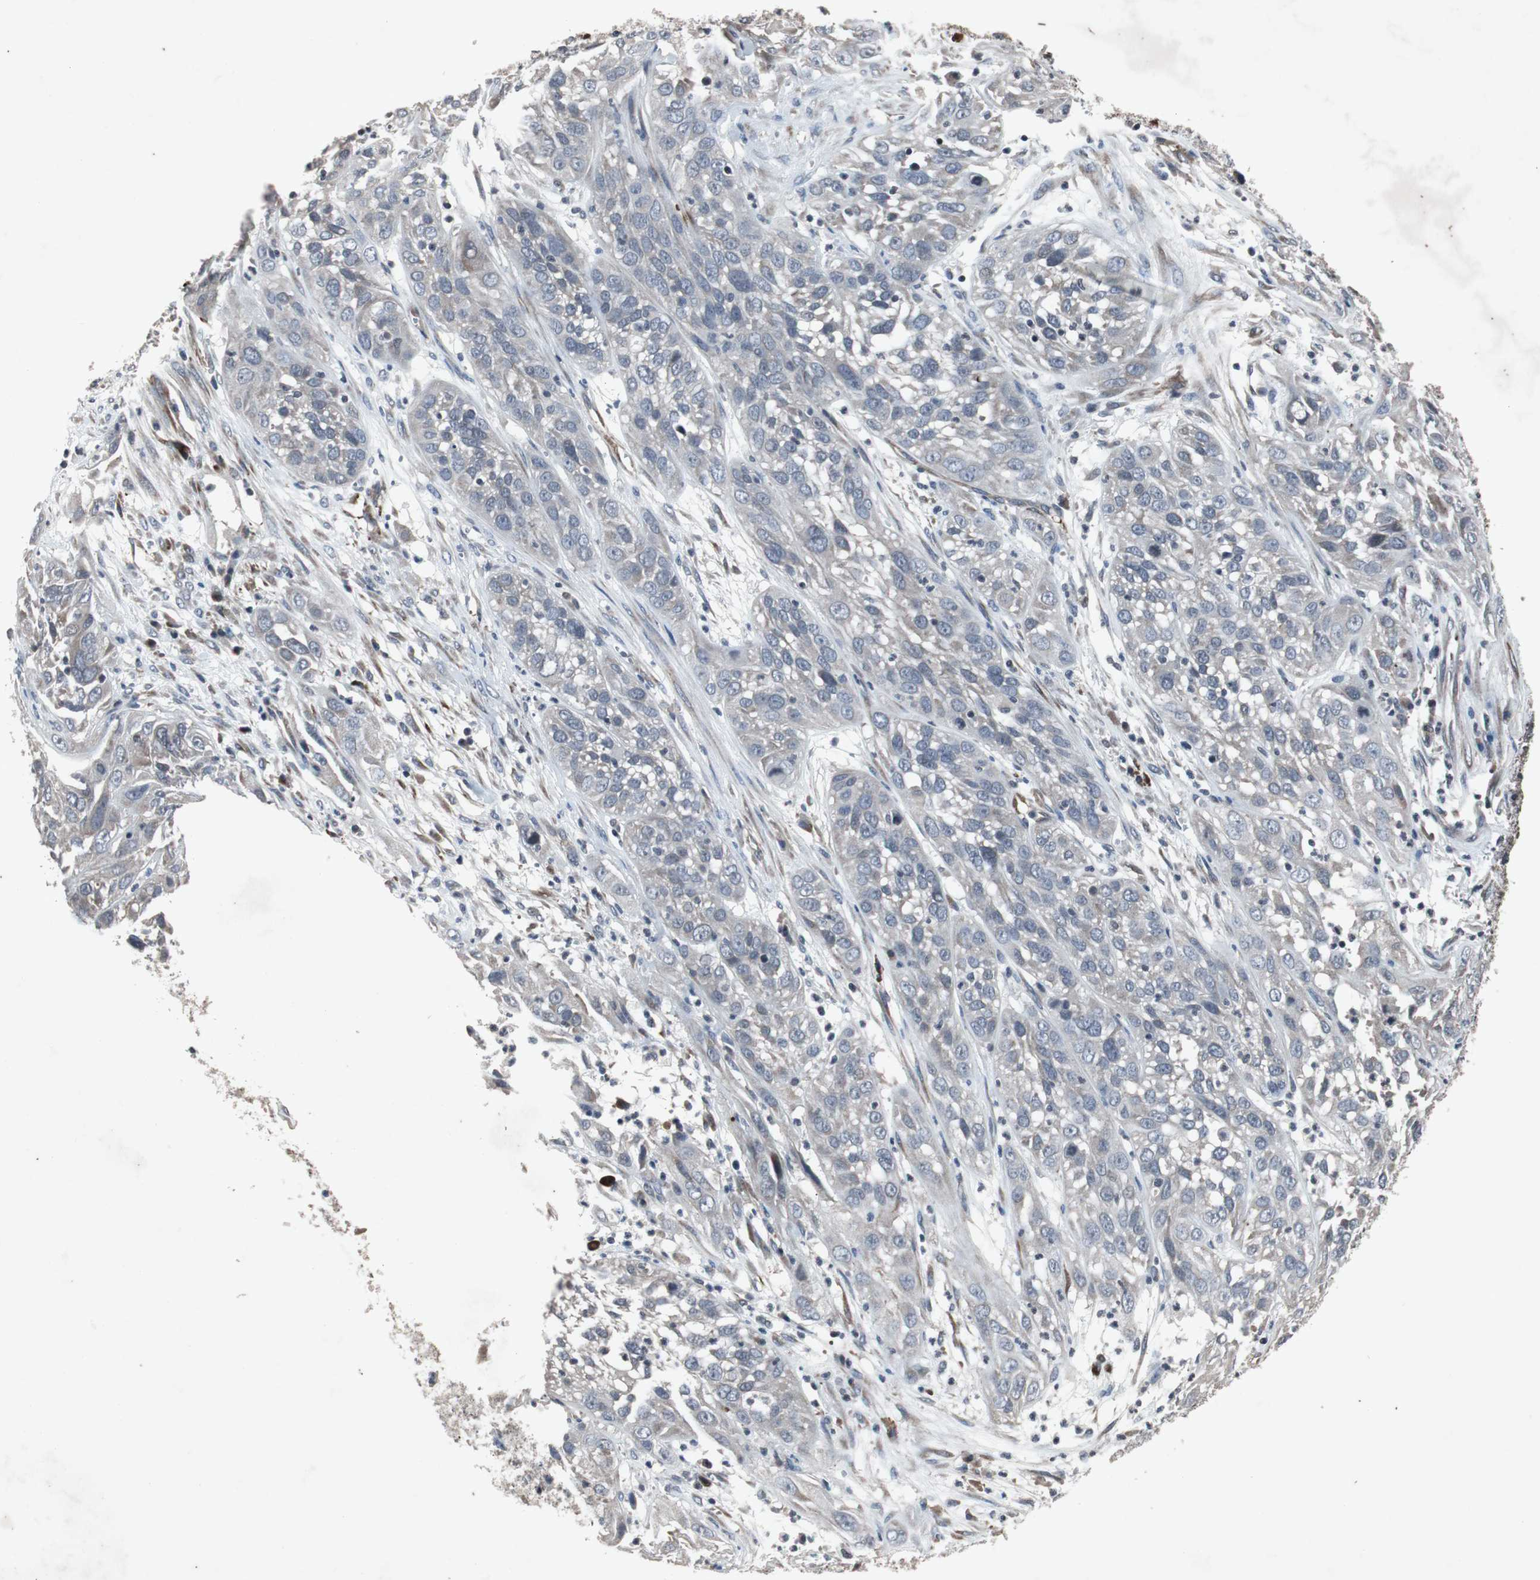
{"staining": {"intensity": "weak", "quantity": "<25%", "location": "cytoplasmic/membranous"}, "tissue": "cervical cancer", "cell_type": "Tumor cells", "image_type": "cancer", "snomed": [{"axis": "morphology", "description": "Squamous cell carcinoma, NOS"}, {"axis": "topography", "description": "Cervix"}], "caption": "Tumor cells are negative for protein expression in human cervical squamous cell carcinoma.", "gene": "CRADD", "patient": {"sex": "female", "age": 32}}